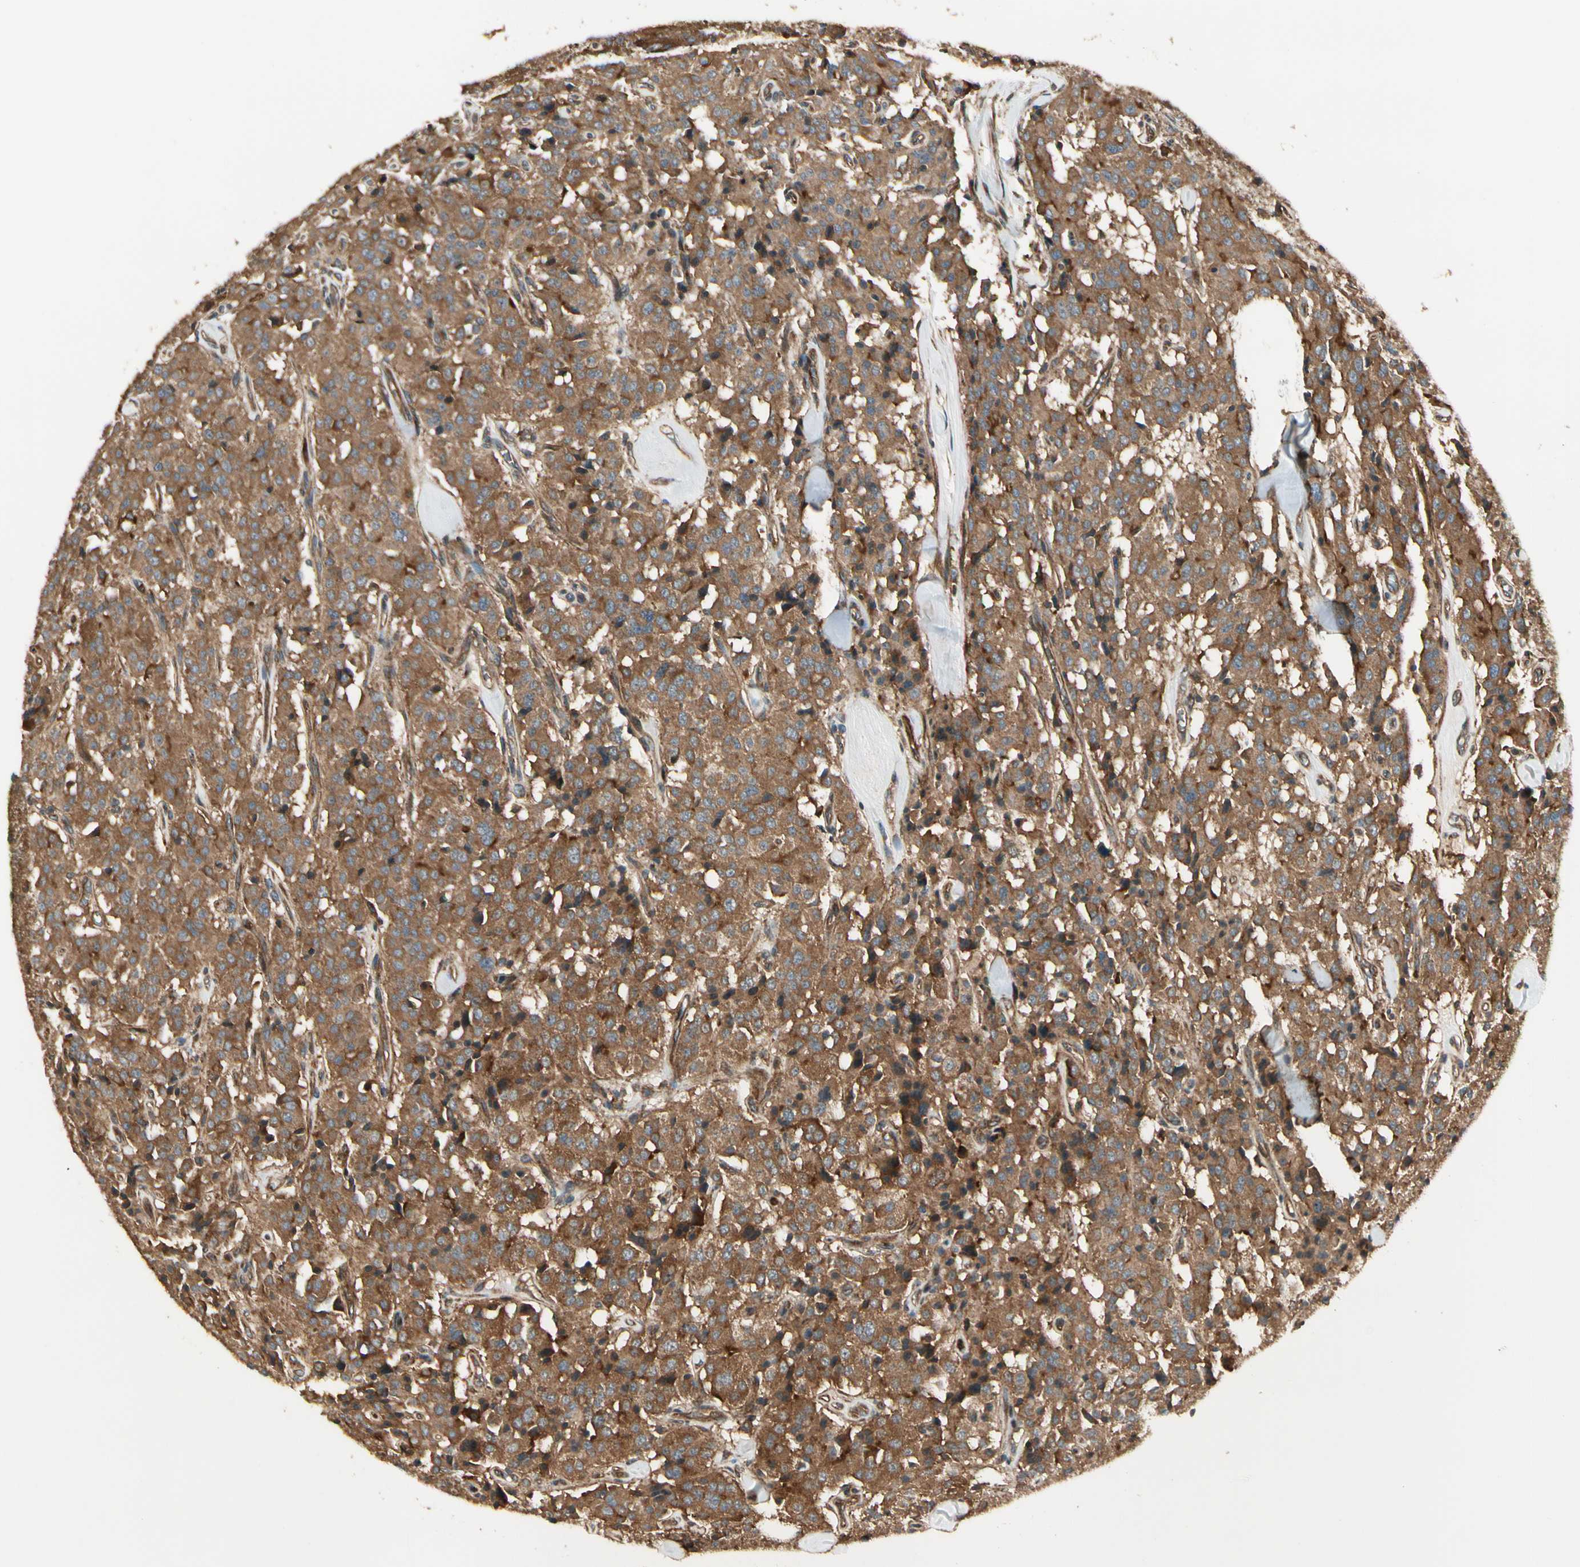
{"staining": {"intensity": "strong", "quantity": ">75%", "location": "cytoplasmic/membranous"}, "tissue": "carcinoid", "cell_type": "Tumor cells", "image_type": "cancer", "snomed": [{"axis": "morphology", "description": "Carcinoid, malignant, NOS"}, {"axis": "topography", "description": "Lung"}], "caption": "Immunohistochemical staining of carcinoid (malignant) shows high levels of strong cytoplasmic/membranous protein staining in approximately >75% of tumor cells. The protein is shown in brown color, while the nuclei are stained blue.", "gene": "FKBP15", "patient": {"sex": "male", "age": 30}}